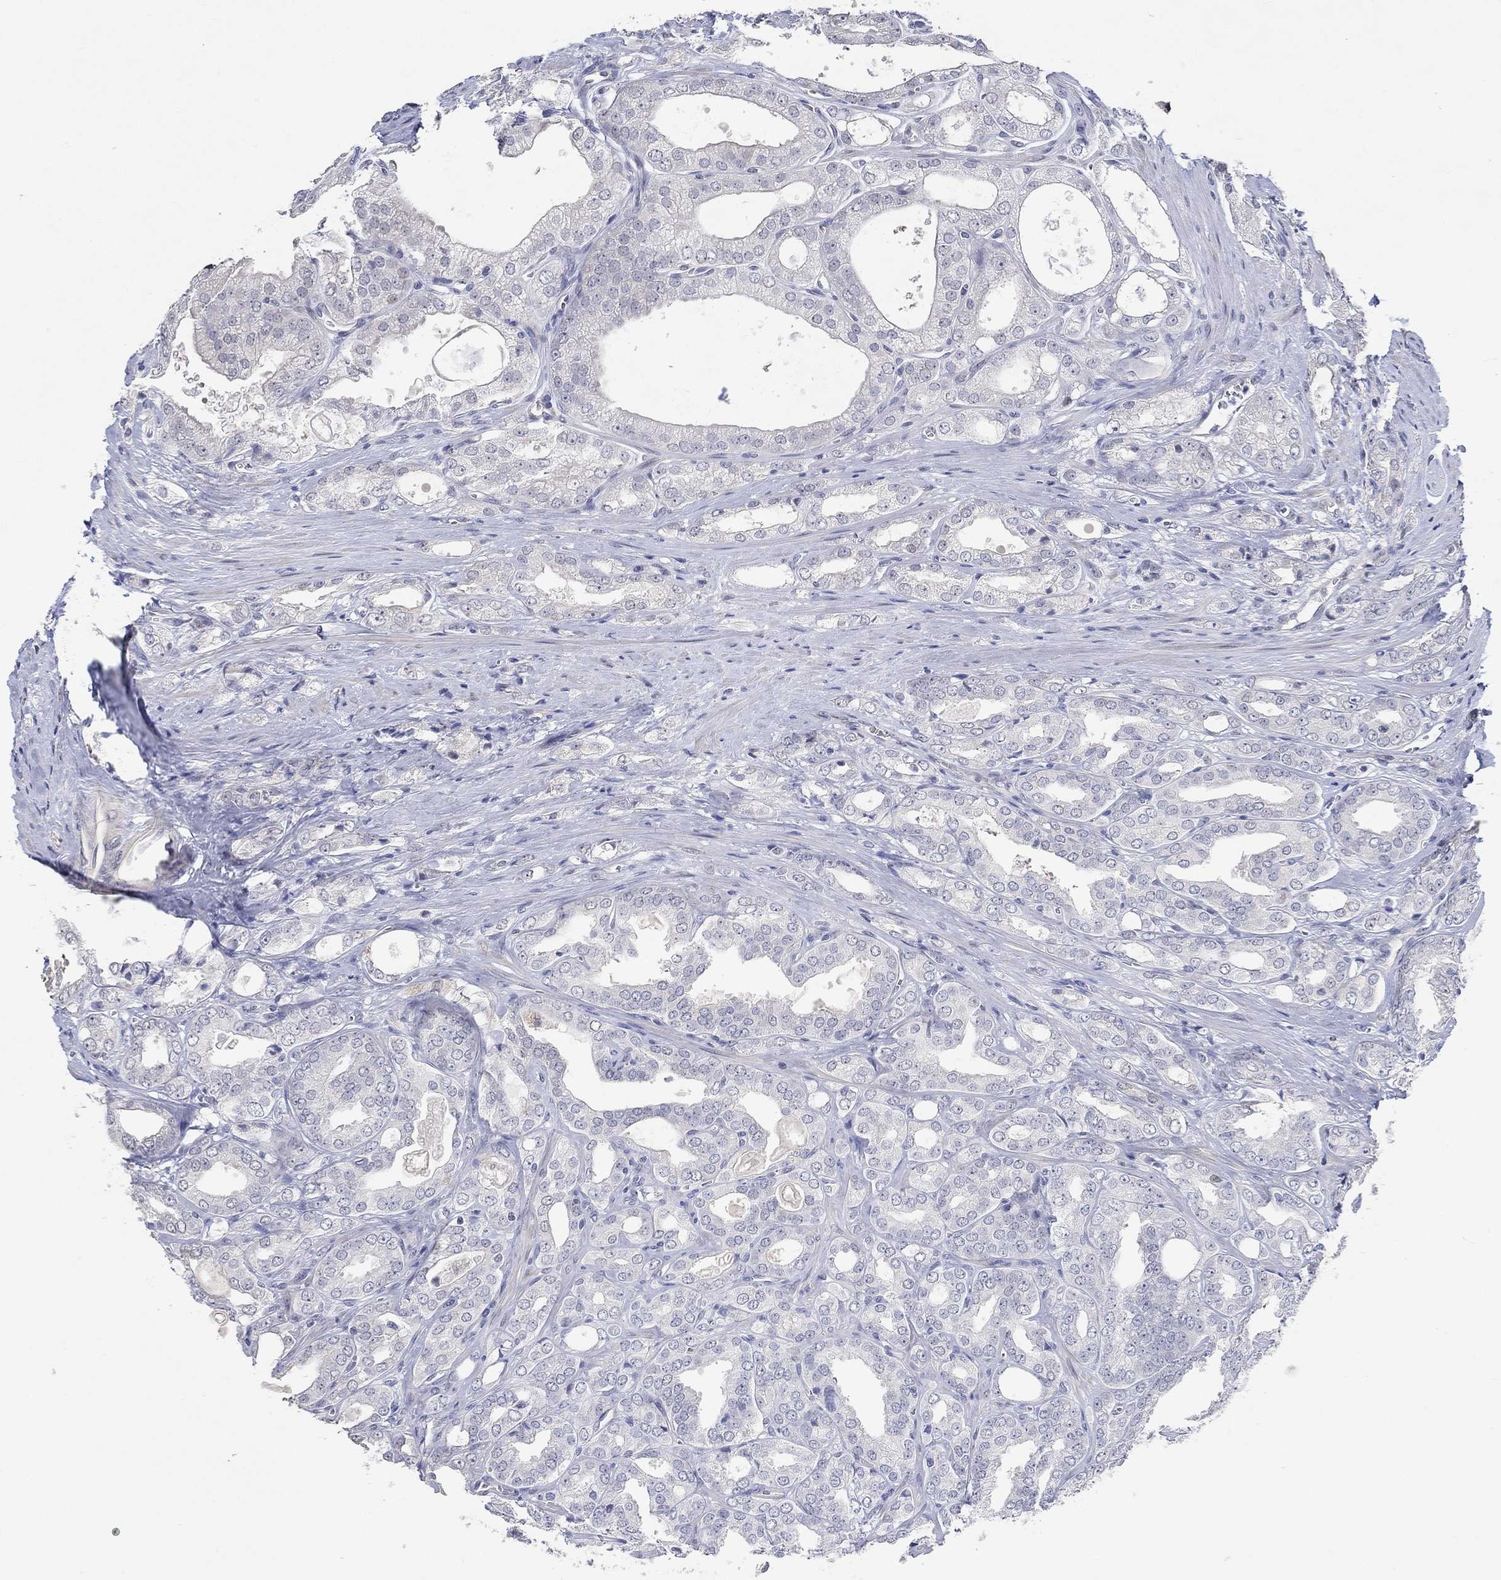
{"staining": {"intensity": "negative", "quantity": "none", "location": "none"}, "tissue": "prostate cancer", "cell_type": "Tumor cells", "image_type": "cancer", "snomed": [{"axis": "morphology", "description": "Adenocarcinoma, NOS"}, {"axis": "morphology", "description": "Adenocarcinoma, High grade"}, {"axis": "topography", "description": "Prostate"}], "caption": "Immunohistochemistry (IHC) image of neoplastic tissue: prostate cancer stained with DAB (3,3'-diaminobenzidine) reveals no significant protein positivity in tumor cells.", "gene": "PNMA5", "patient": {"sex": "male", "age": 70}}